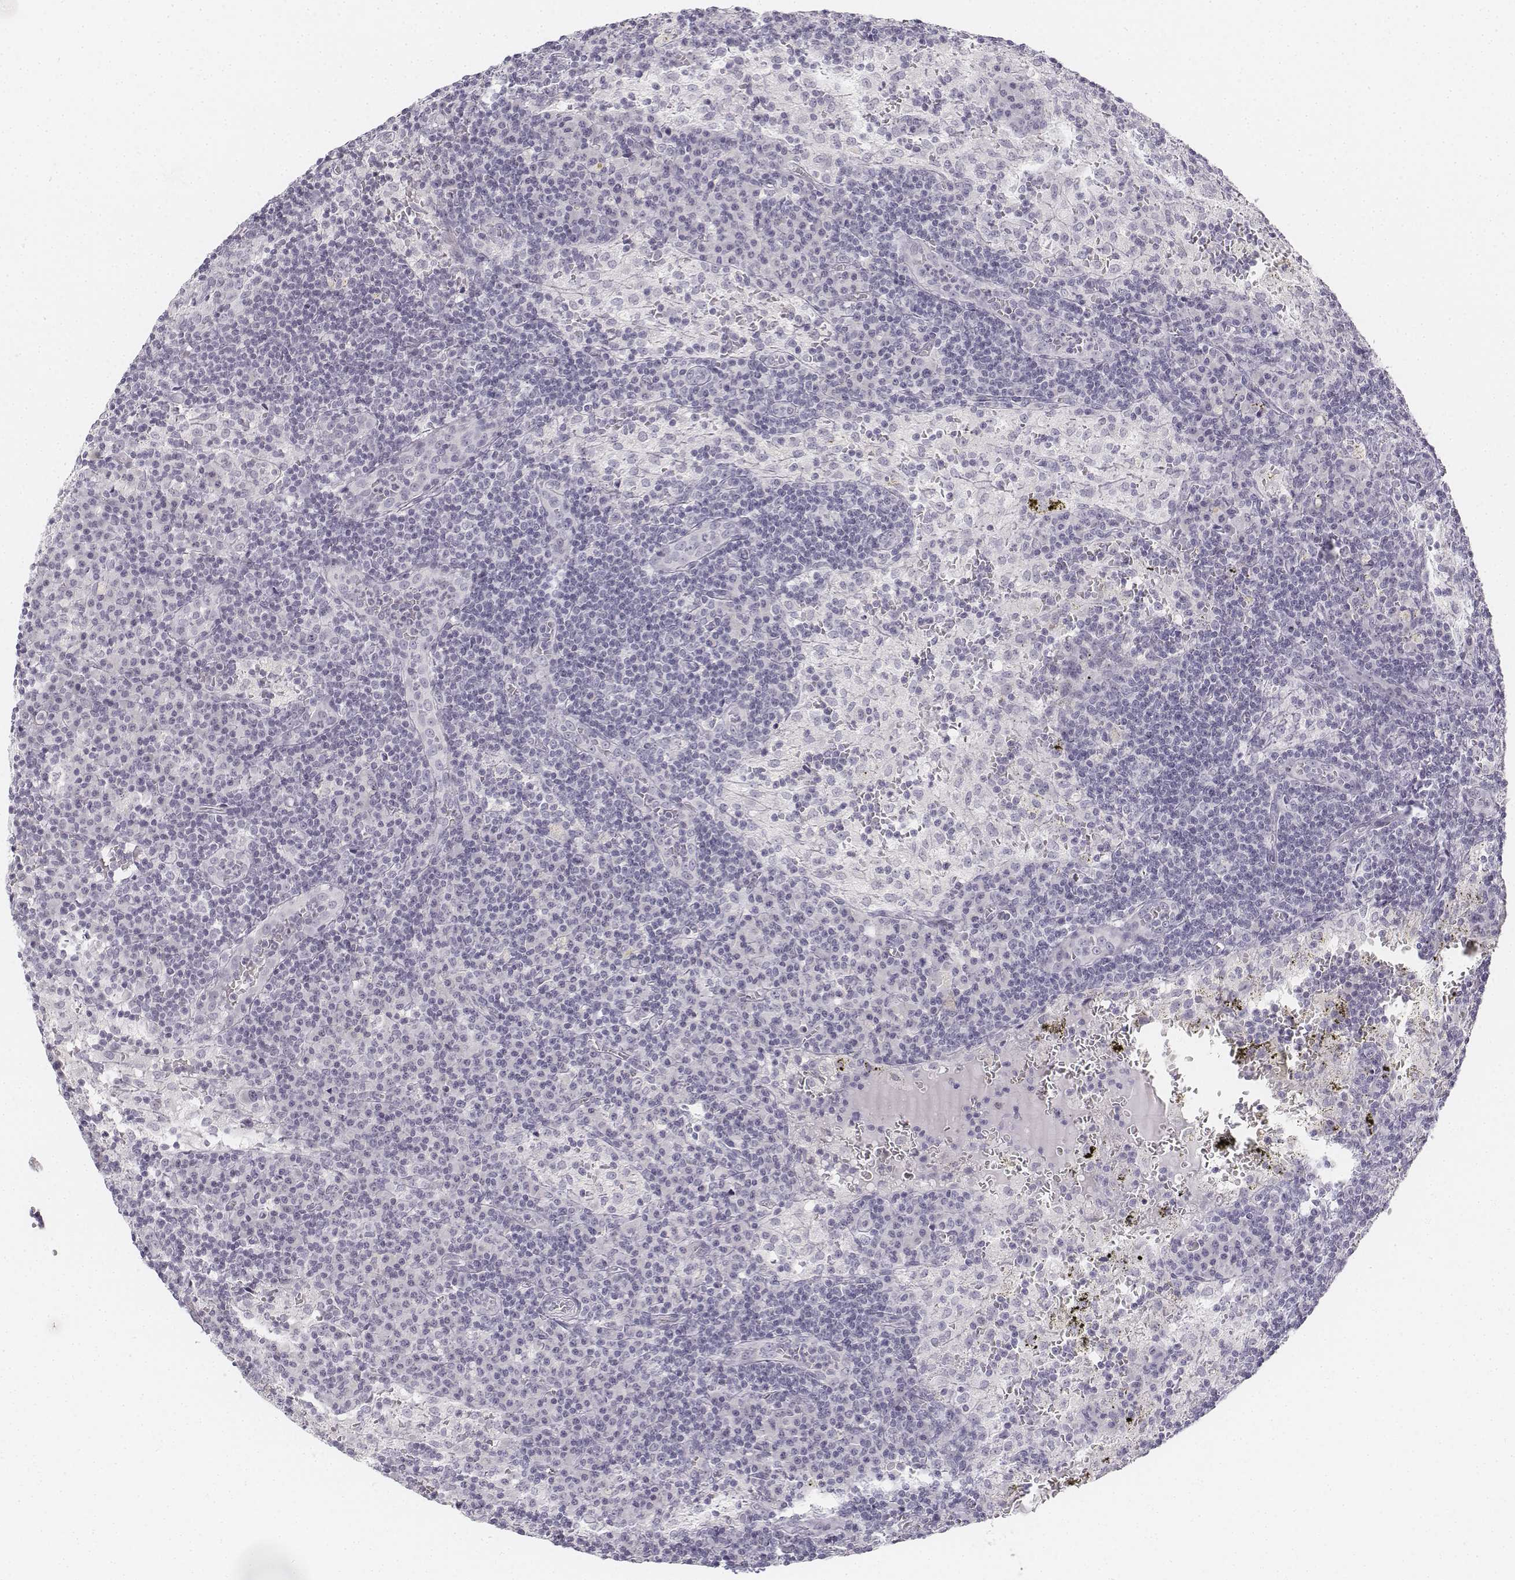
{"staining": {"intensity": "negative", "quantity": "none", "location": "none"}, "tissue": "lymph node", "cell_type": "Germinal center cells", "image_type": "normal", "snomed": [{"axis": "morphology", "description": "Normal tissue, NOS"}, {"axis": "topography", "description": "Lymph node"}], "caption": "This is an IHC histopathology image of unremarkable lymph node. There is no positivity in germinal center cells.", "gene": "KRT25", "patient": {"sex": "male", "age": 62}}